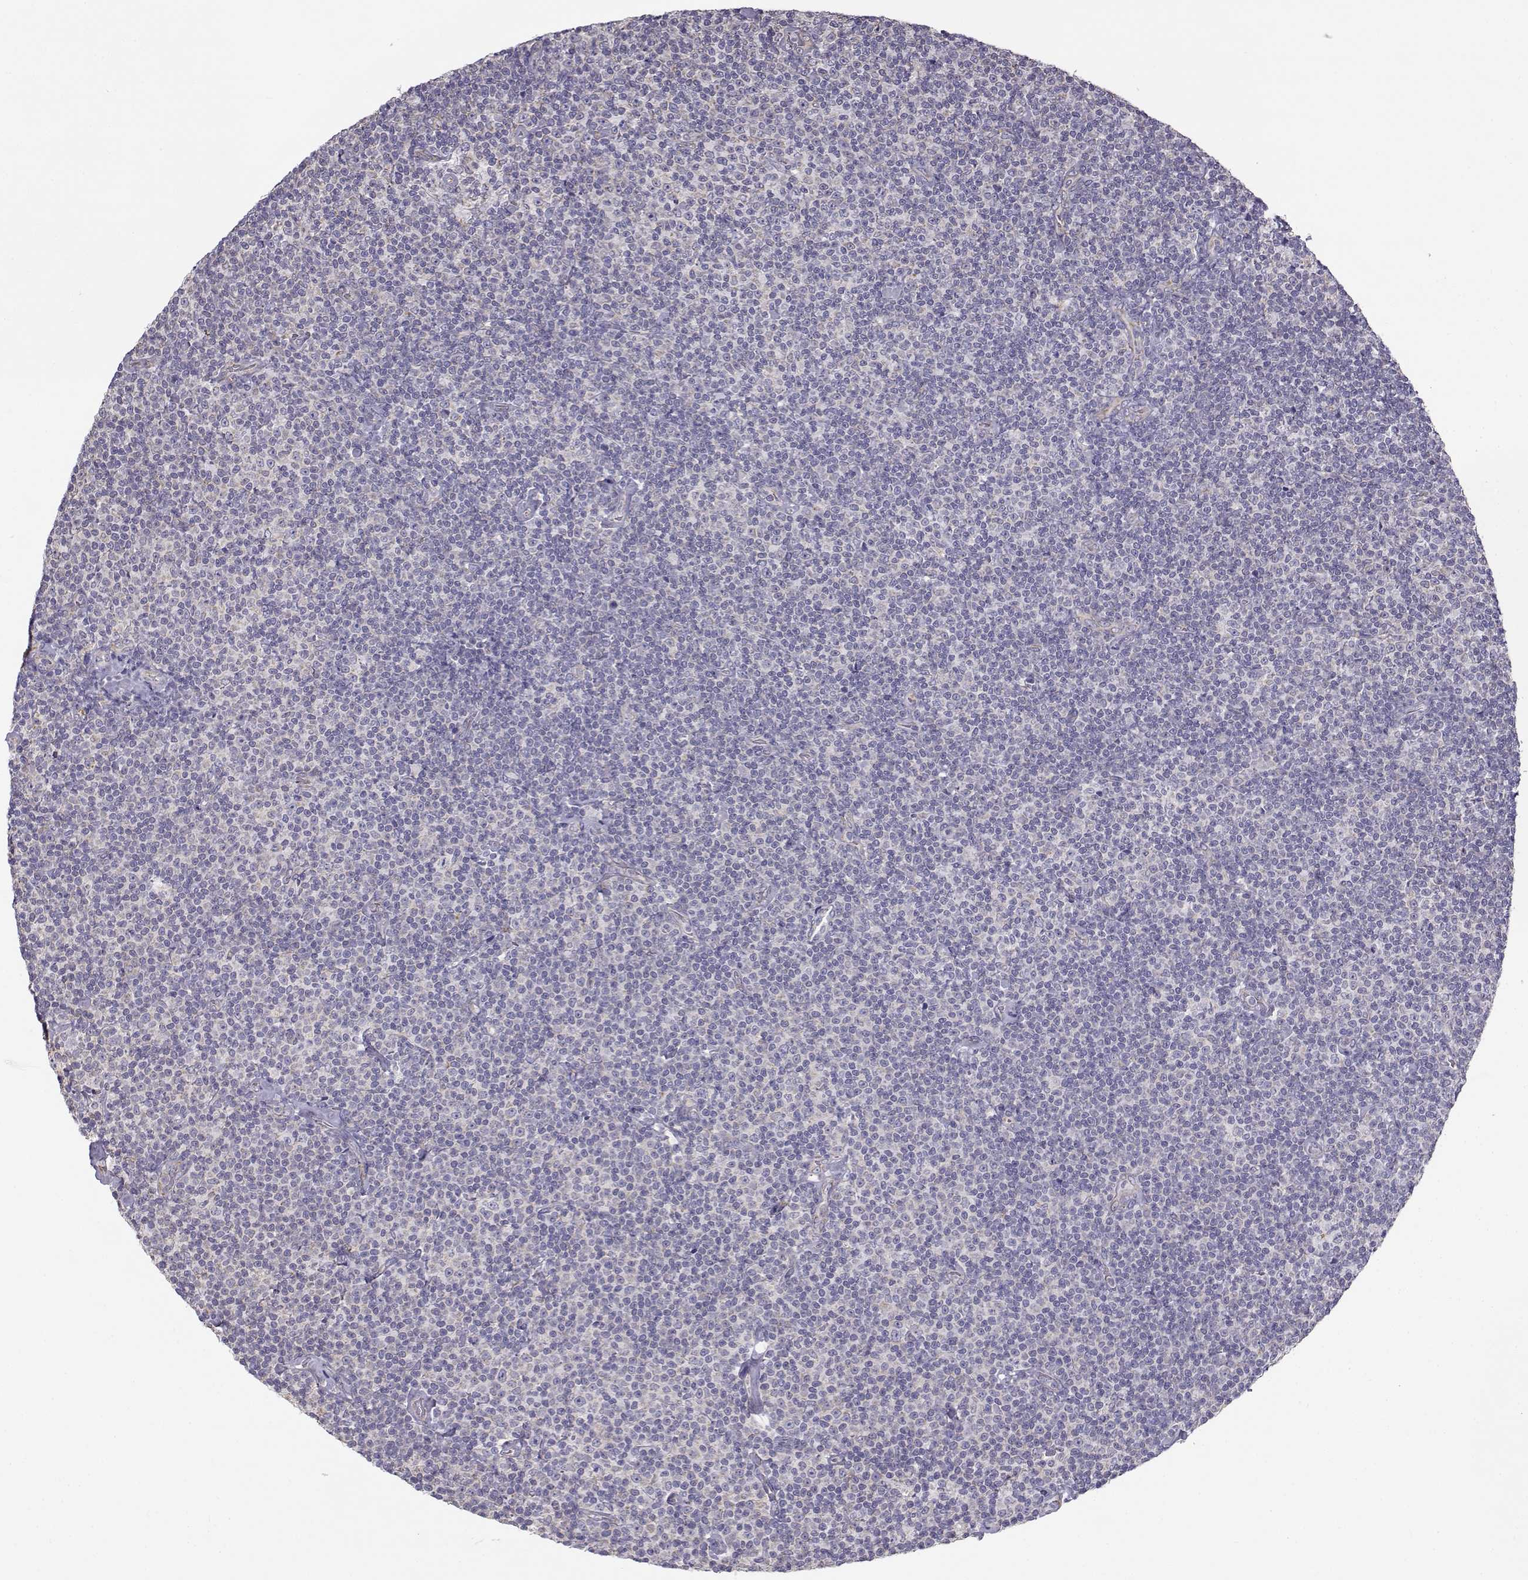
{"staining": {"intensity": "negative", "quantity": "none", "location": "none"}, "tissue": "lymphoma", "cell_type": "Tumor cells", "image_type": "cancer", "snomed": [{"axis": "morphology", "description": "Malignant lymphoma, non-Hodgkin's type, Low grade"}, {"axis": "topography", "description": "Lymph node"}], "caption": "A high-resolution photomicrograph shows immunohistochemistry (IHC) staining of low-grade malignant lymphoma, non-Hodgkin's type, which shows no significant positivity in tumor cells.", "gene": "BEND6", "patient": {"sex": "male", "age": 81}}